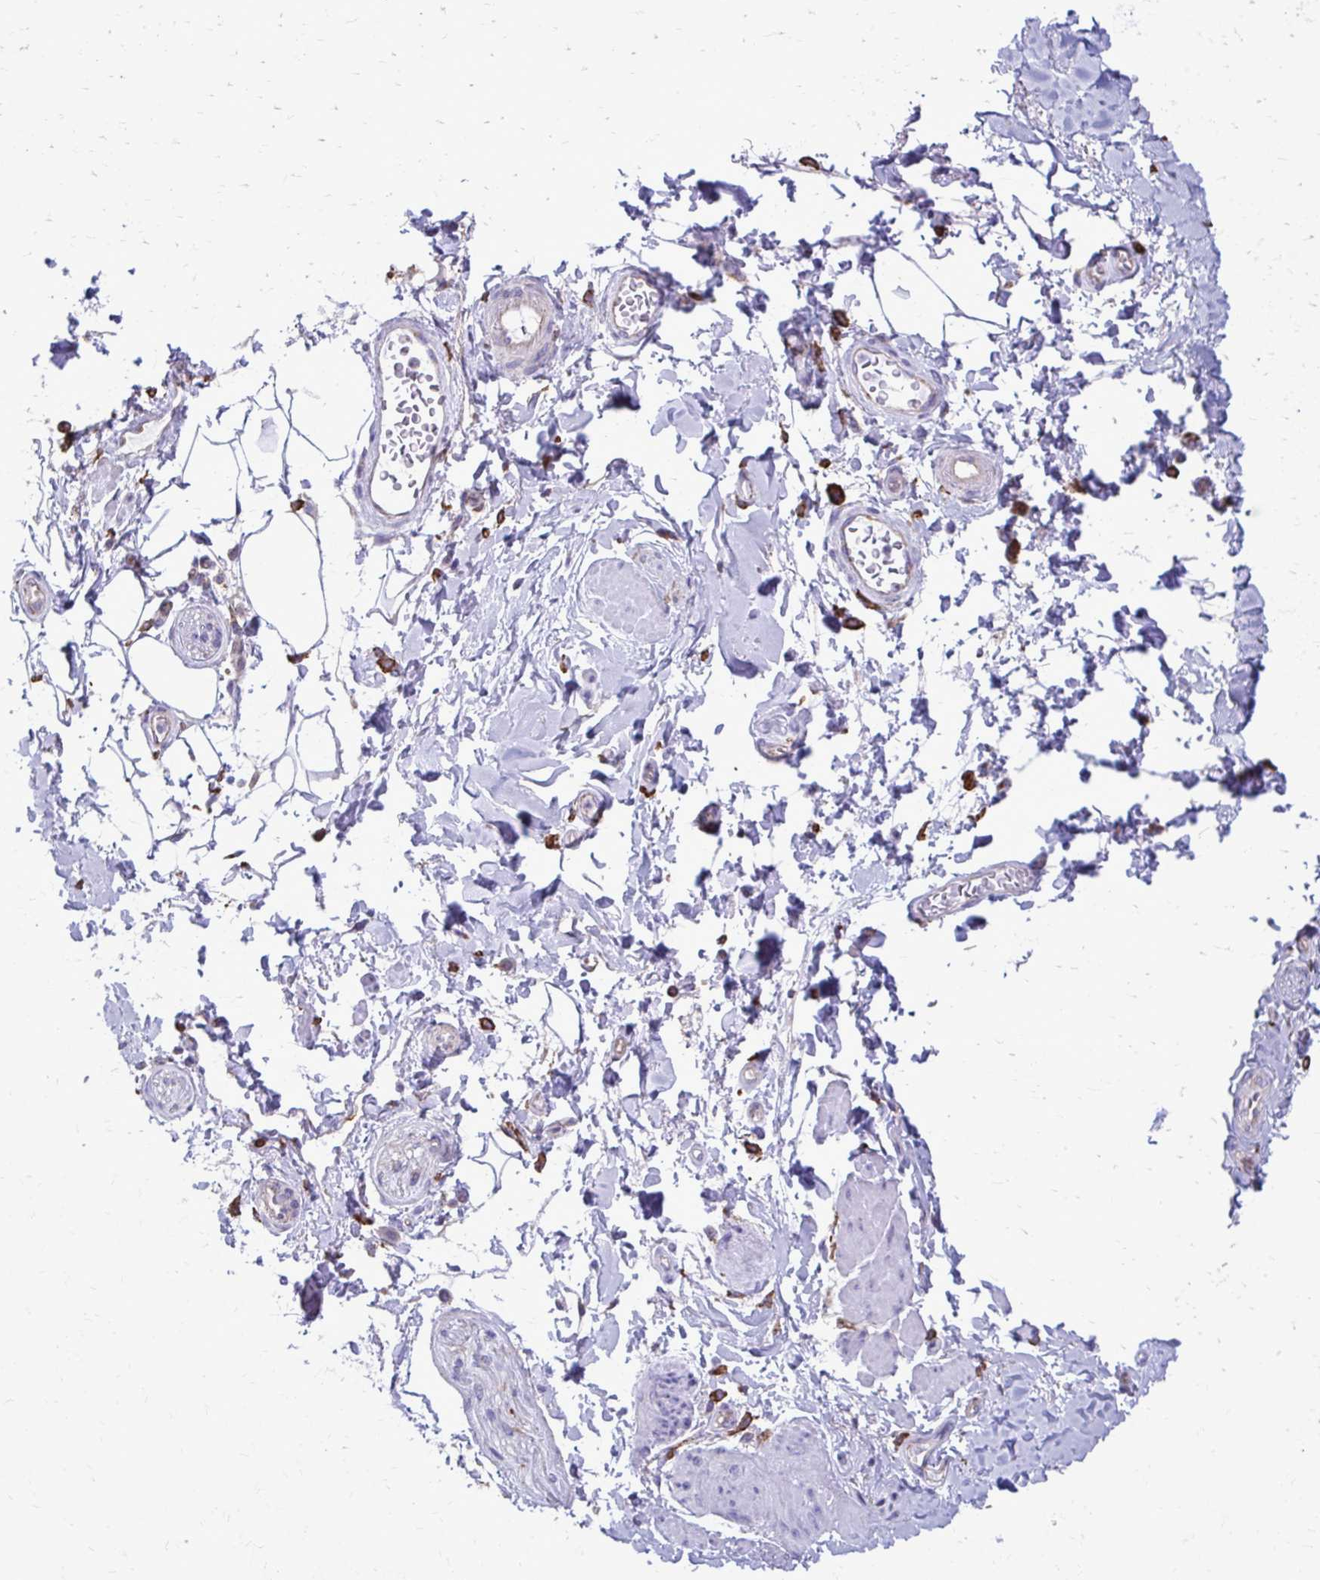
{"staining": {"intensity": "negative", "quantity": "none", "location": "none"}, "tissue": "adipose tissue", "cell_type": "Adipocytes", "image_type": "normal", "snomed": [{"axis": "morphology", "description": "Normal tissue, NOS"}, {"axis": "topography", "description": "Urinary bladder"}, {"axis": "topography", "description": "Peripheral nerve tissue"}], "caption": "An immunohistochemistry (IHC) micrograph of unremarkable adipose tissue is shown. There is no staining in adipocytes of adipose tissue.", "gene": "CLTA", "patient": {"sex": "female", "age": 60}}